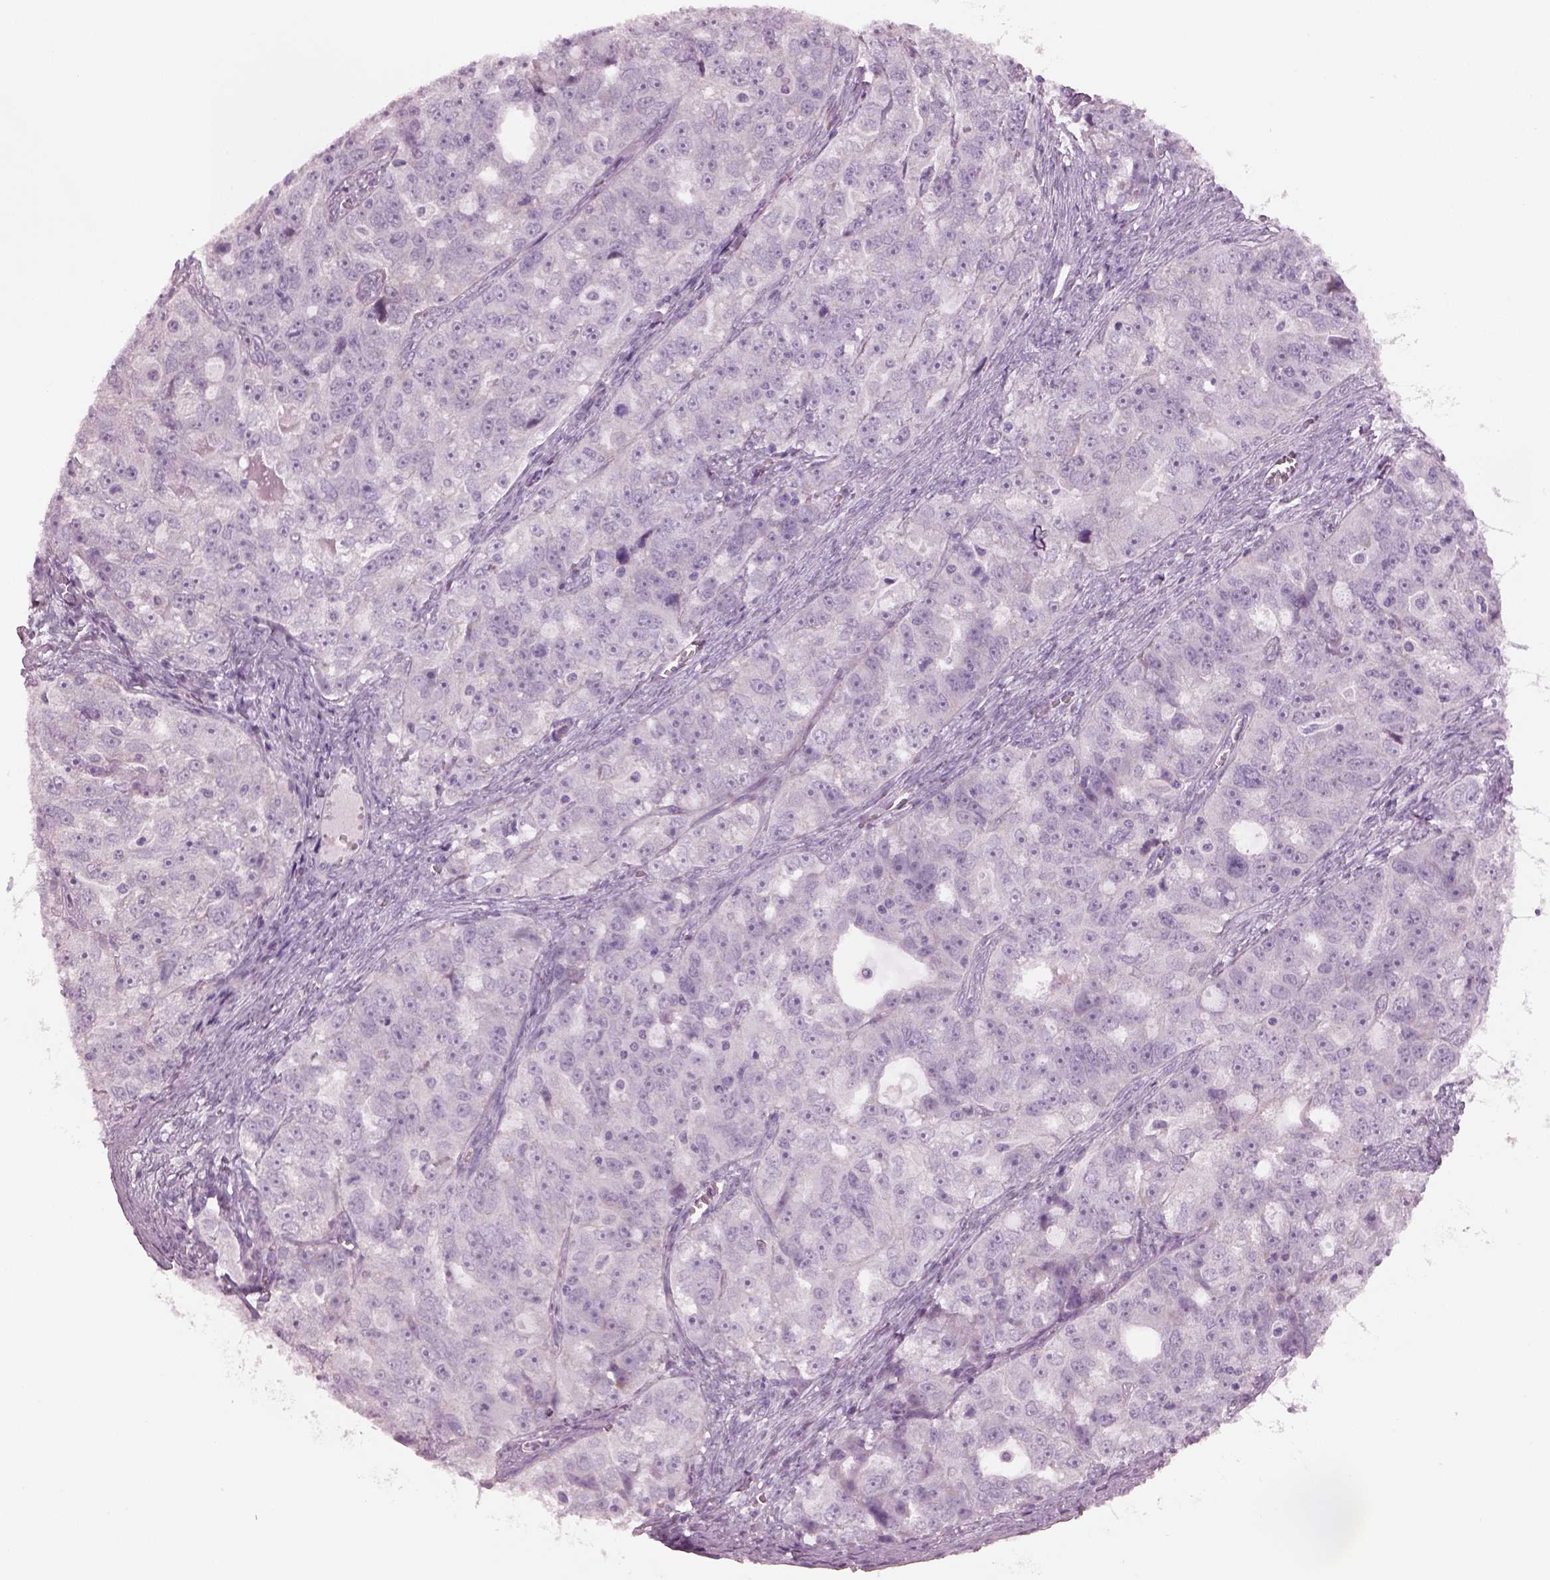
{"staining": {"intensity": "negative", "quantity": "none", "location": "none"}, "tissue": "ovarian cancer", "cell_type": "Tumor cells", "image_type": "cancer", "snomed": [{"axis": "morphology", "description": "Cystadenocarcinoma, serous, NOS"}, {"axis": "topography", "description": "Ovary"}], "caption": "This is an immunohistochemistry image of ovarian serous cystadenocarcinoma. There is no staining in tumor cells.", "gene": "CYLC1", "patient": {"sex": "female", "age": 51}}